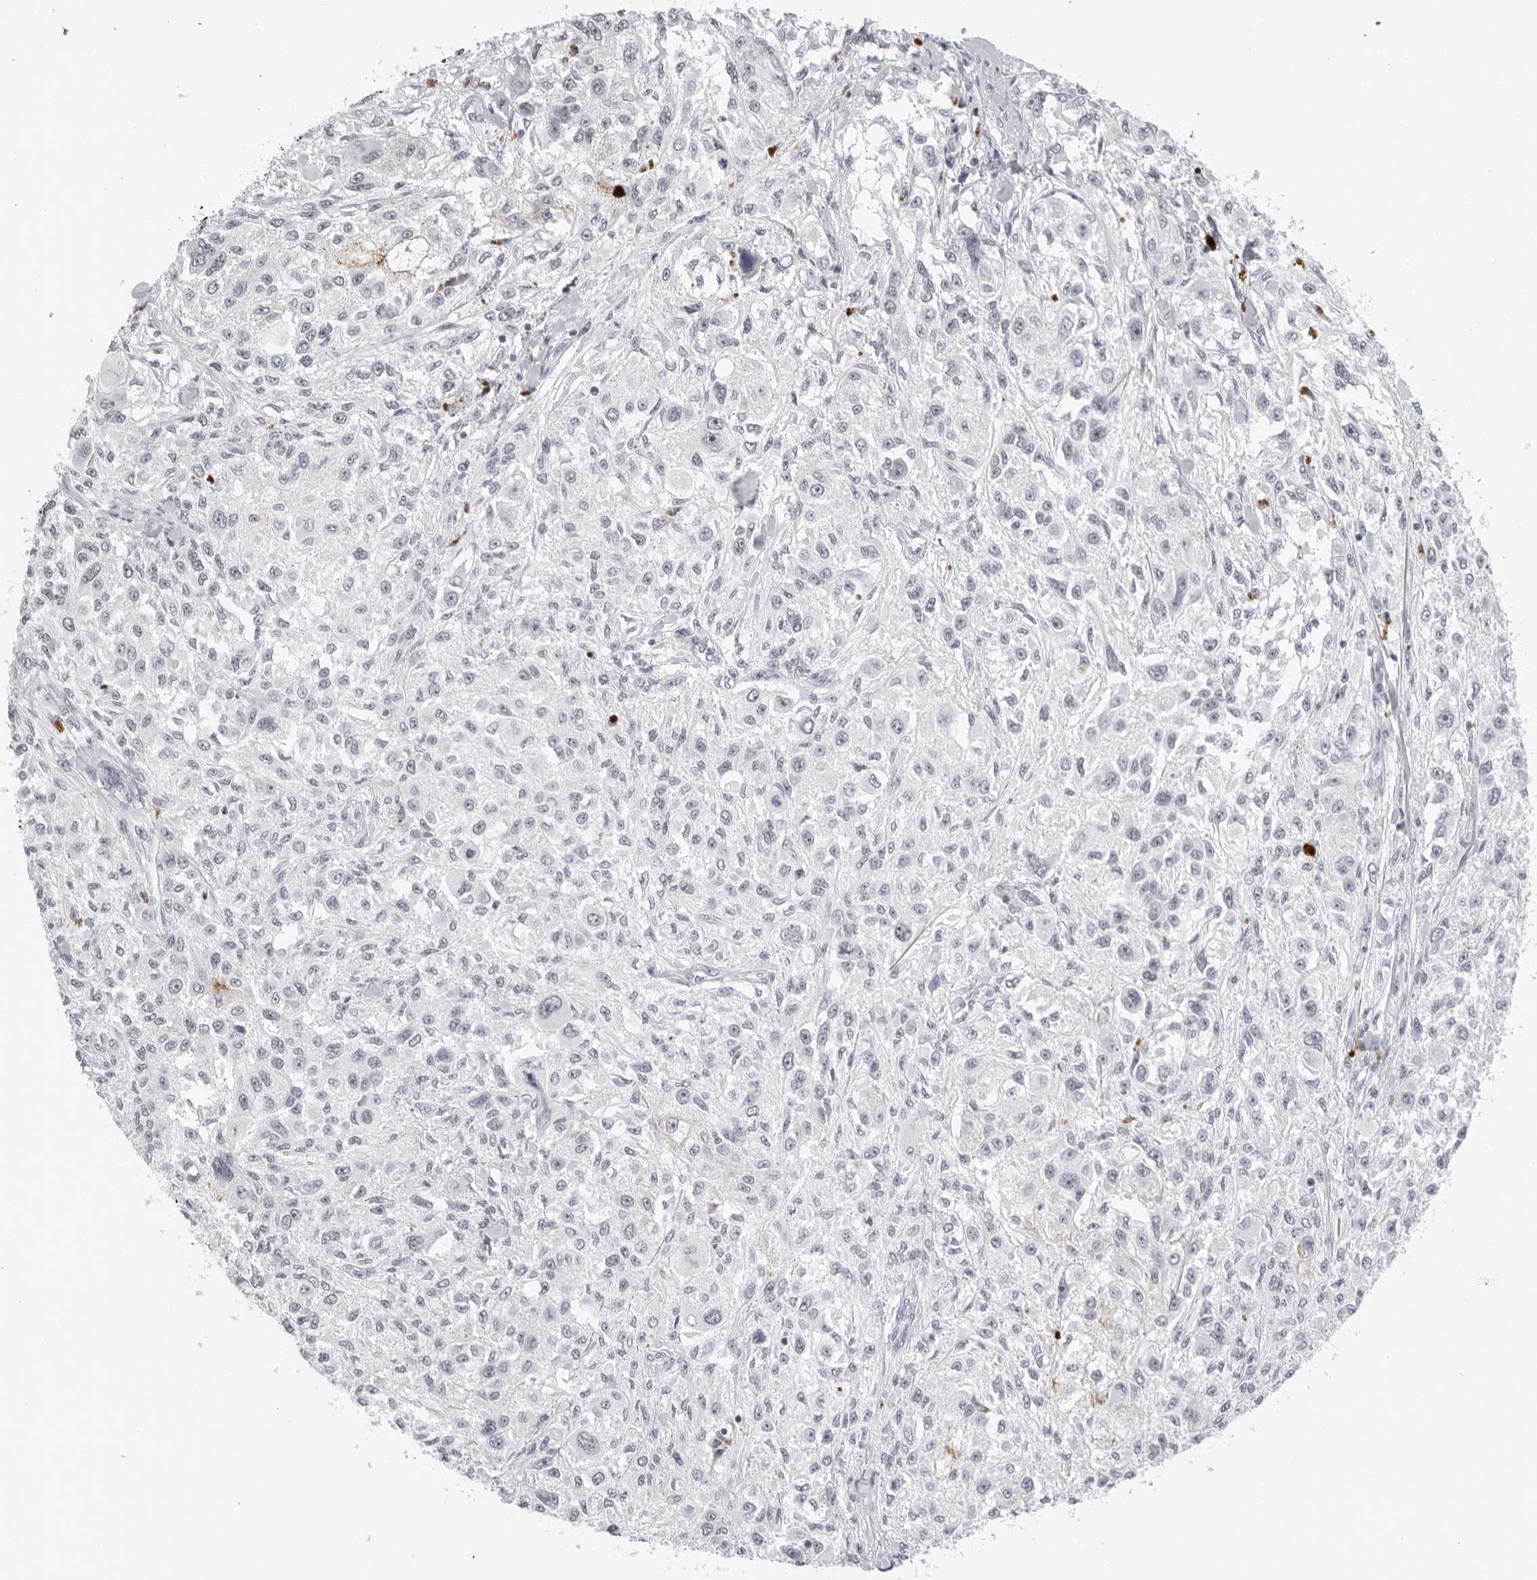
{"staining": {"intensity": "negative", "quantity": "none", "location": "none"}, "tissue": "melanoma", "cell_type": "Tumor cells", "image_type": "cancer", "snomed": [{"axis": "morphology", "description": "Necrosis, NOS"}, {"axis": "morphology", "description": "Malignant melanoma, NOS"}, {"axis": "topography", "description": "Skin"}], "caption": "An IHC image of melanoma is shown. There is no staining in tumor cells of melanoma. (Stains: DAB (3,3'-diaminobenzidine) IHC with hematoxylin counter stain, Microscopy: brightfield microscopy at high magnification).", "gene": "FLG2", "patient": {"sex": "female", "age": 87}}